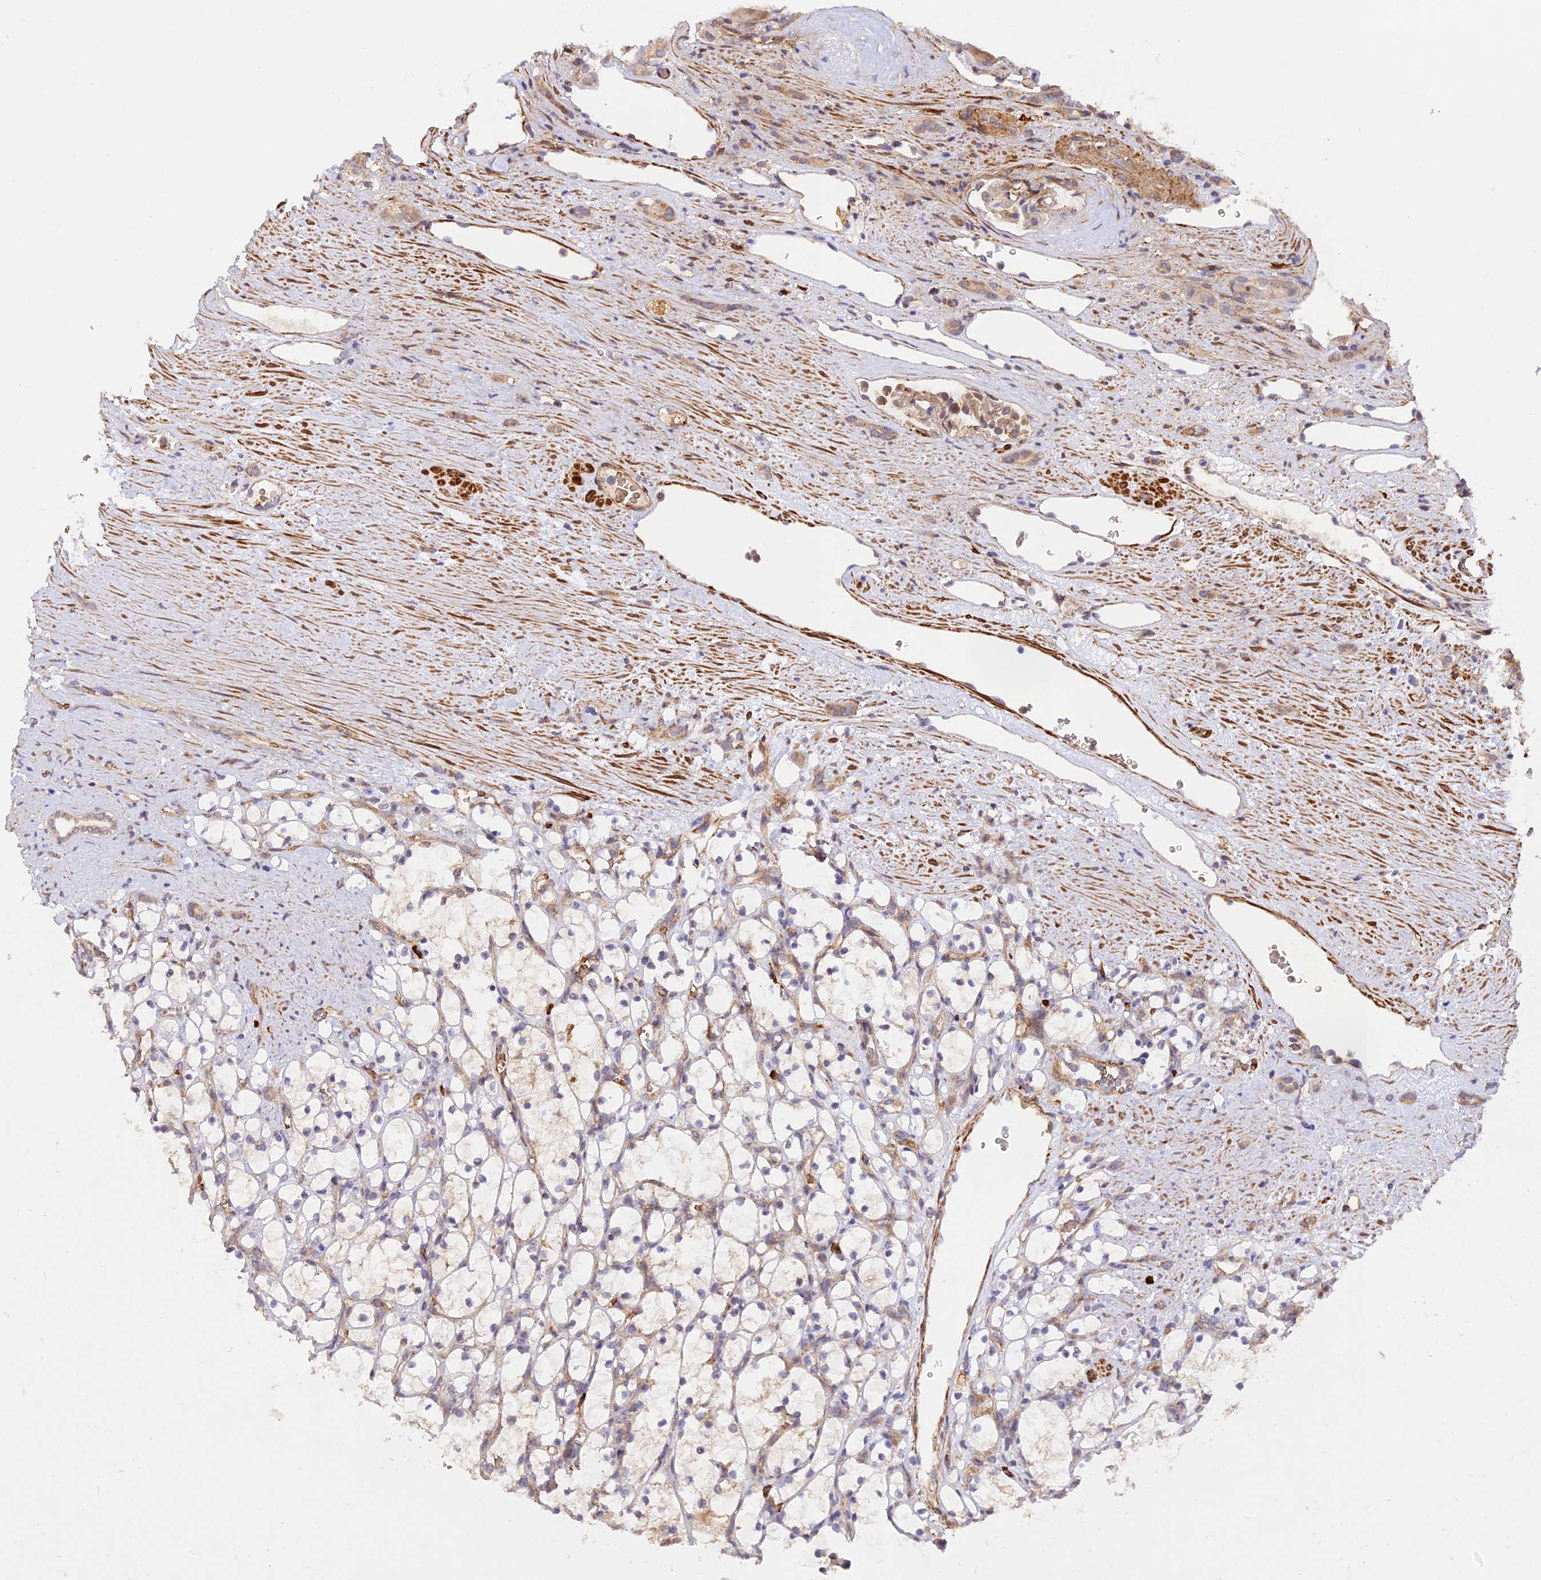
{"staining": {"intensity": "negative", "quantity": "none", "location": "none"}, "tissue": "renal cancer", "cell_type": "Tumor cells", "image_type": "cancer", "snomed": [{"axis": "morphology", "description": "Adenocarcinoma, NOS"}, {"axis": "topography", "description": "Kidney"}], "caption": "Immunohistochemistry (IHC) photomicrograph of neoplastic tissue: renal cancer stained with DAB (3,3'-diaminobenzidine) demonstrates no significant protein expression in tumor cells.", "gene": "WDFY4", "patient": {"sex": "female", "age": 69}}